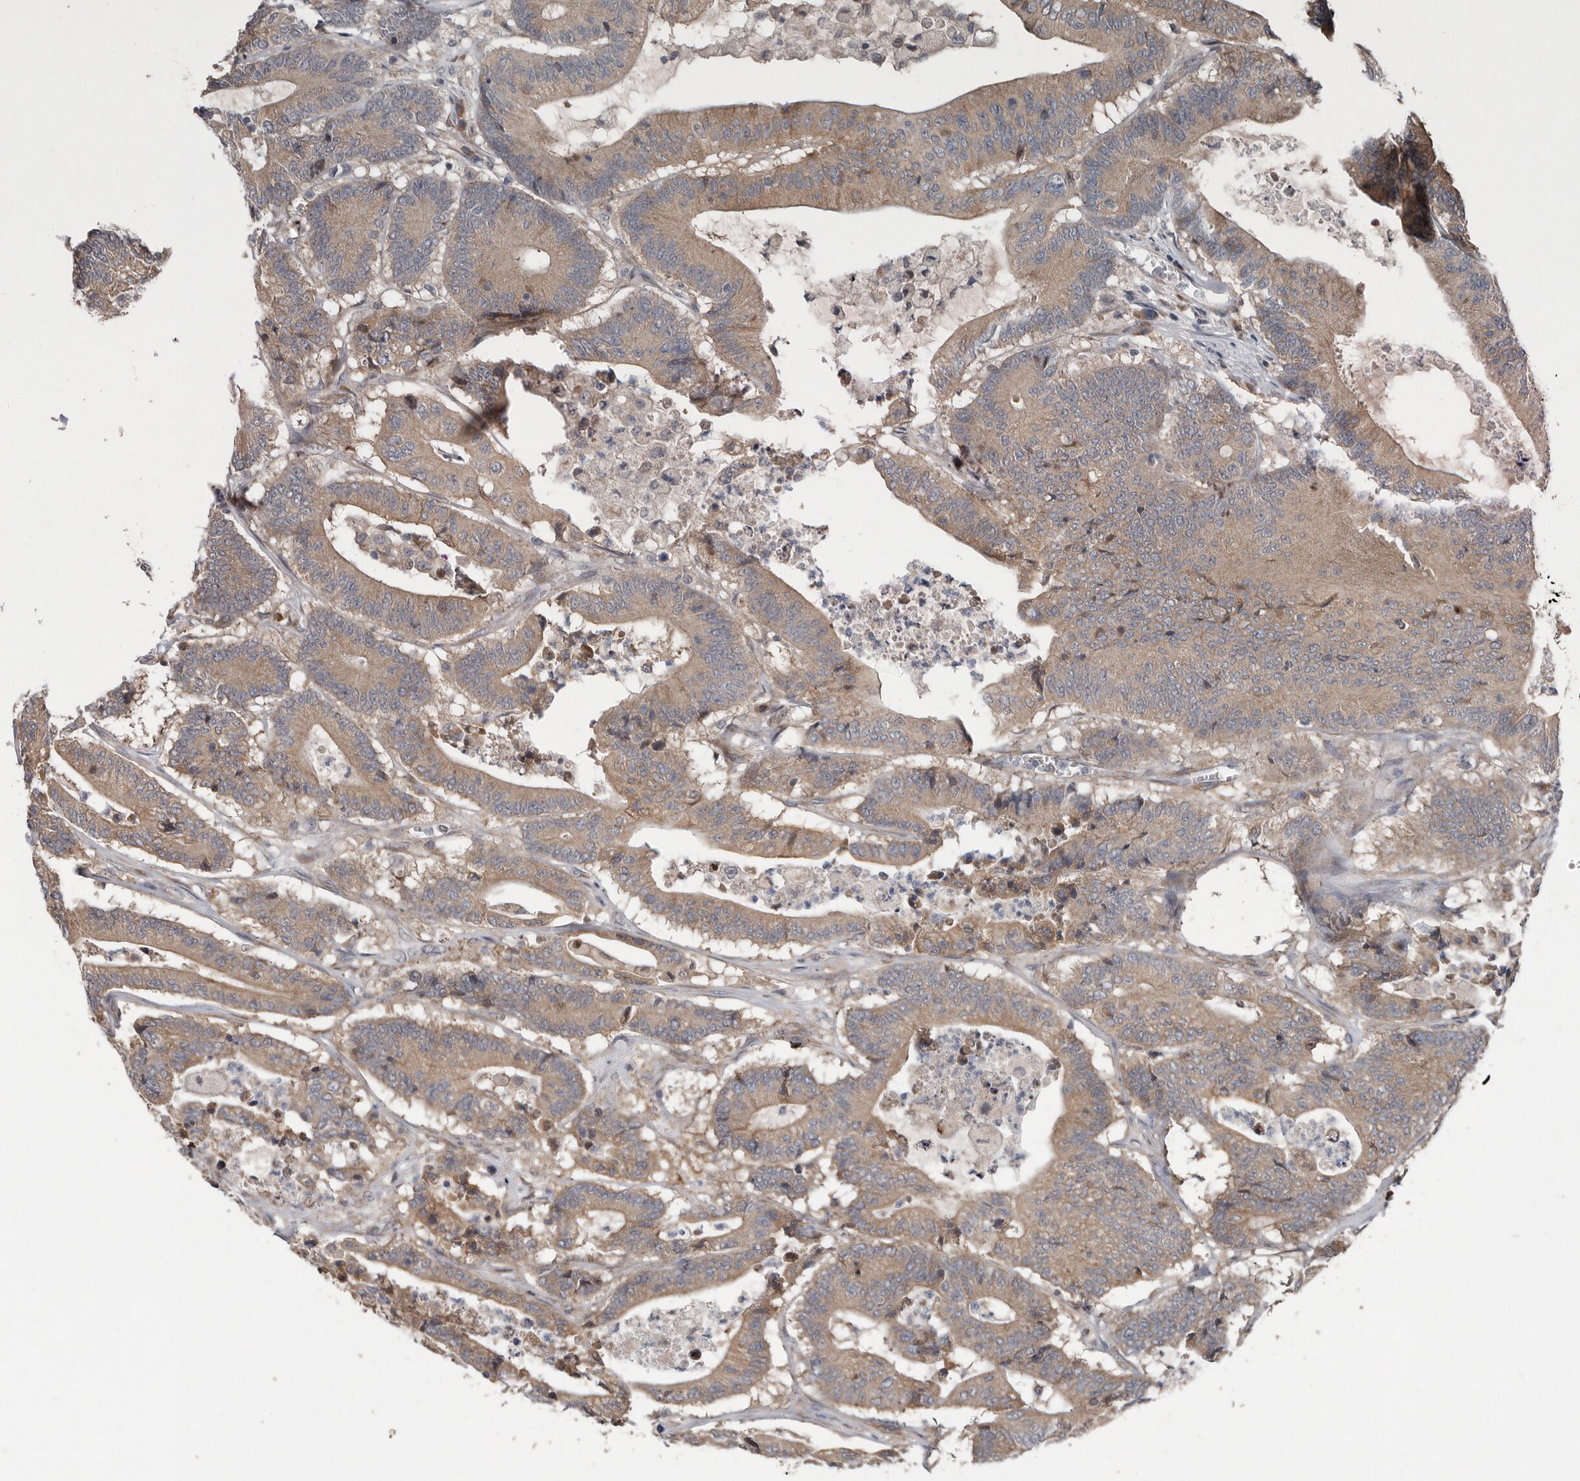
{"staining": {"intensity": "moderate", "quantity": ">75%", "location": "cytoplasmic/membranous"}, "tissue": "colorectal cancer", "cell_type": "Tumor cells", "image_type": "cancer", "snomed": [{"axis": "morphology", "description": "Adenocarcinoma, NOS"}, {"axis": "topography", "description": "Colon"}], "caption": "Immunohistochemistry (IHC) staining of adenocarcinoma (colorectal), which reveals medium levels of moderate cytoplasmic/membranous staining in approximately >75% of tumor cells indicating moderate cytoplasmic/membranous protein expression. The staining was performed using DAB (3,3'-diaminobenzidine) (brown) for protein detection and nuclei were counterstained in hematoxylin (blue).", "gene": "CHML", "patient": {"sex": "female", "age": 84}}